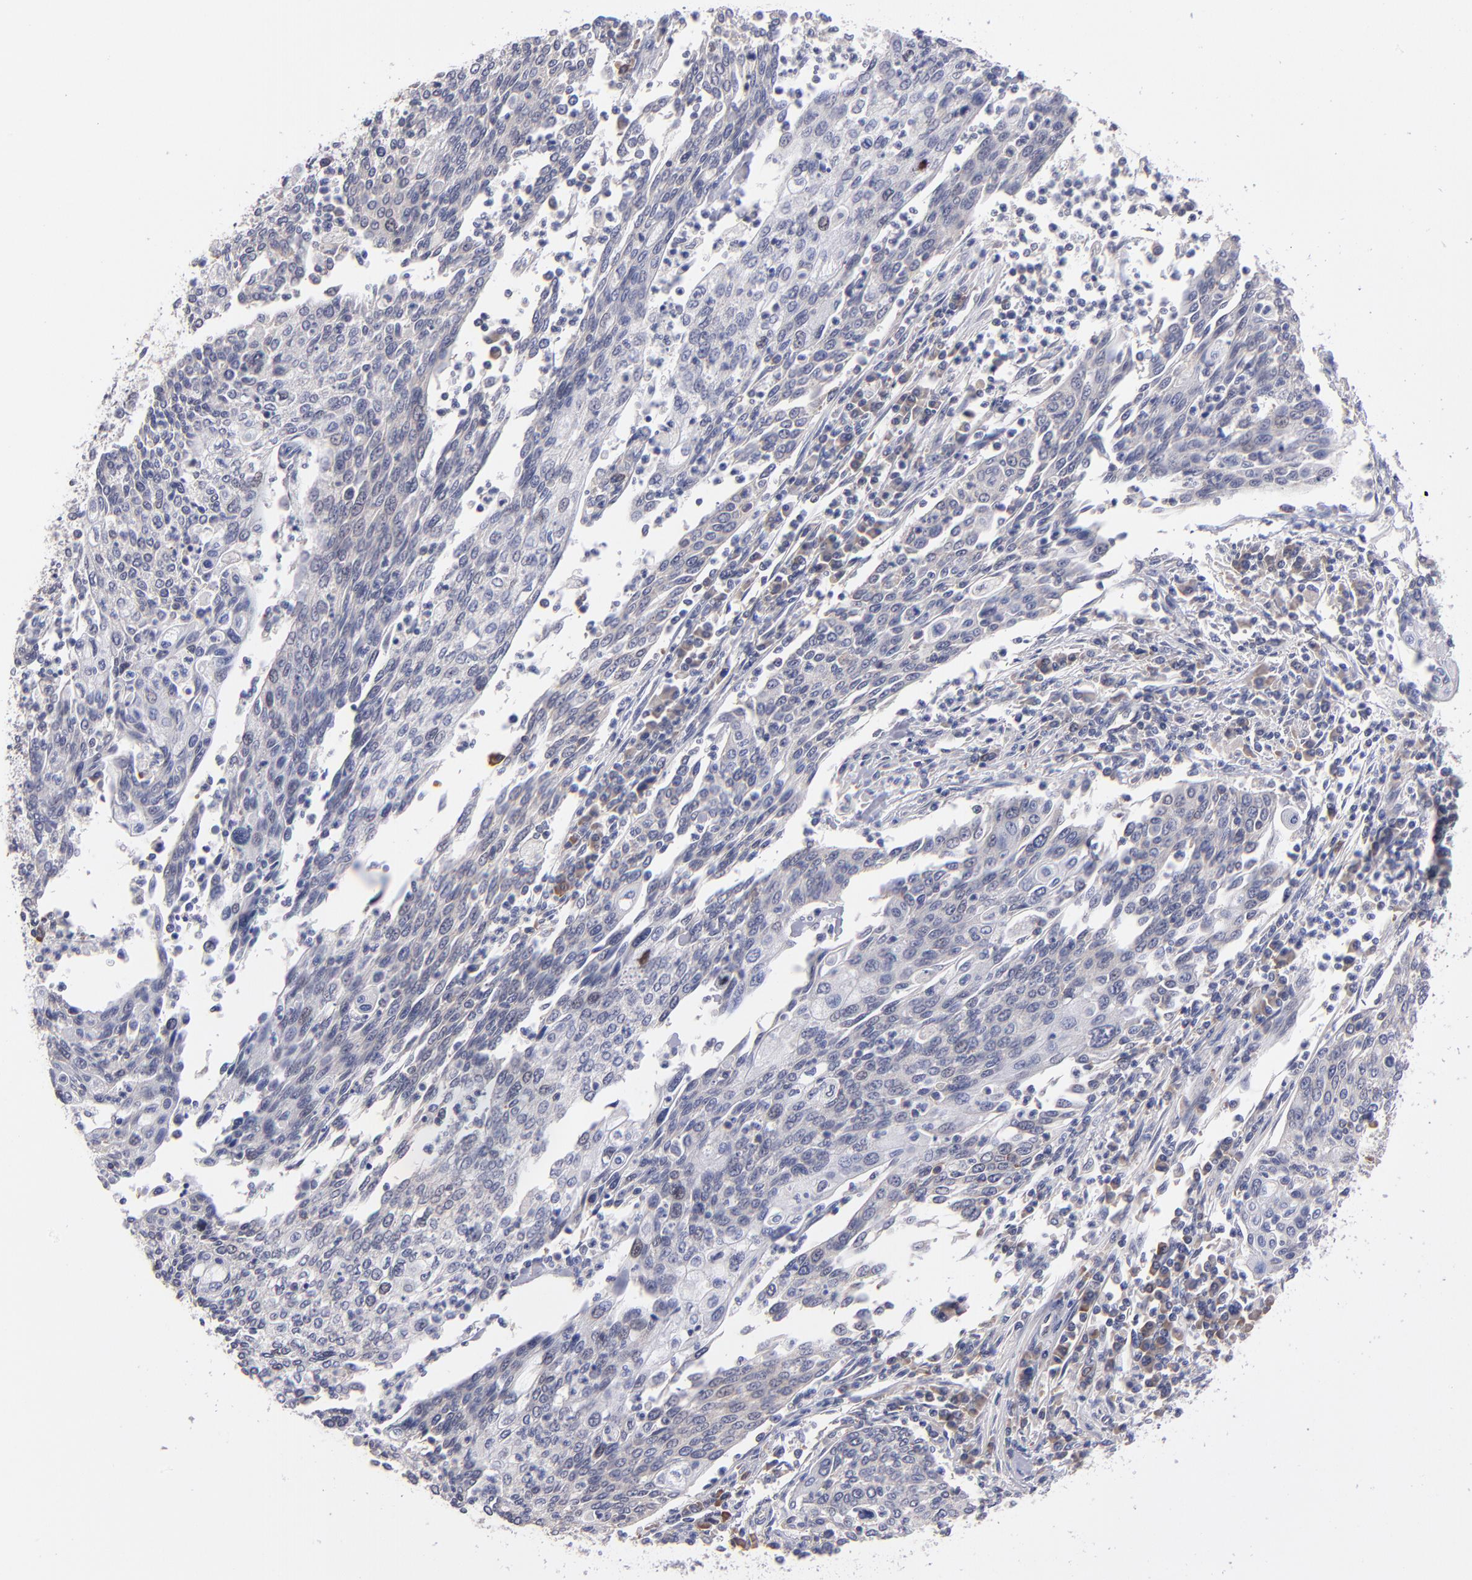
{"staining": {"intensity": "weak", "quantity": "25%-75%", "location": "cytoplasmic/membranous"}, "tissue": "cervical cancer", "cell_type": "Tumor cells", "image_type": "cancer", "snomed": [{"axis": "morphology", "description": "Squamous cell carcinoma, NOS"}, {"axis": "topography", "description": "Cervix"}], "caption": "Cervical squamous cell carcinoma stained for a protein displays weak cytoplasmic/membranous positivity in tumor cells.", "gene": "EIF3L", "patient": {"sex": "female", "age": 40}}